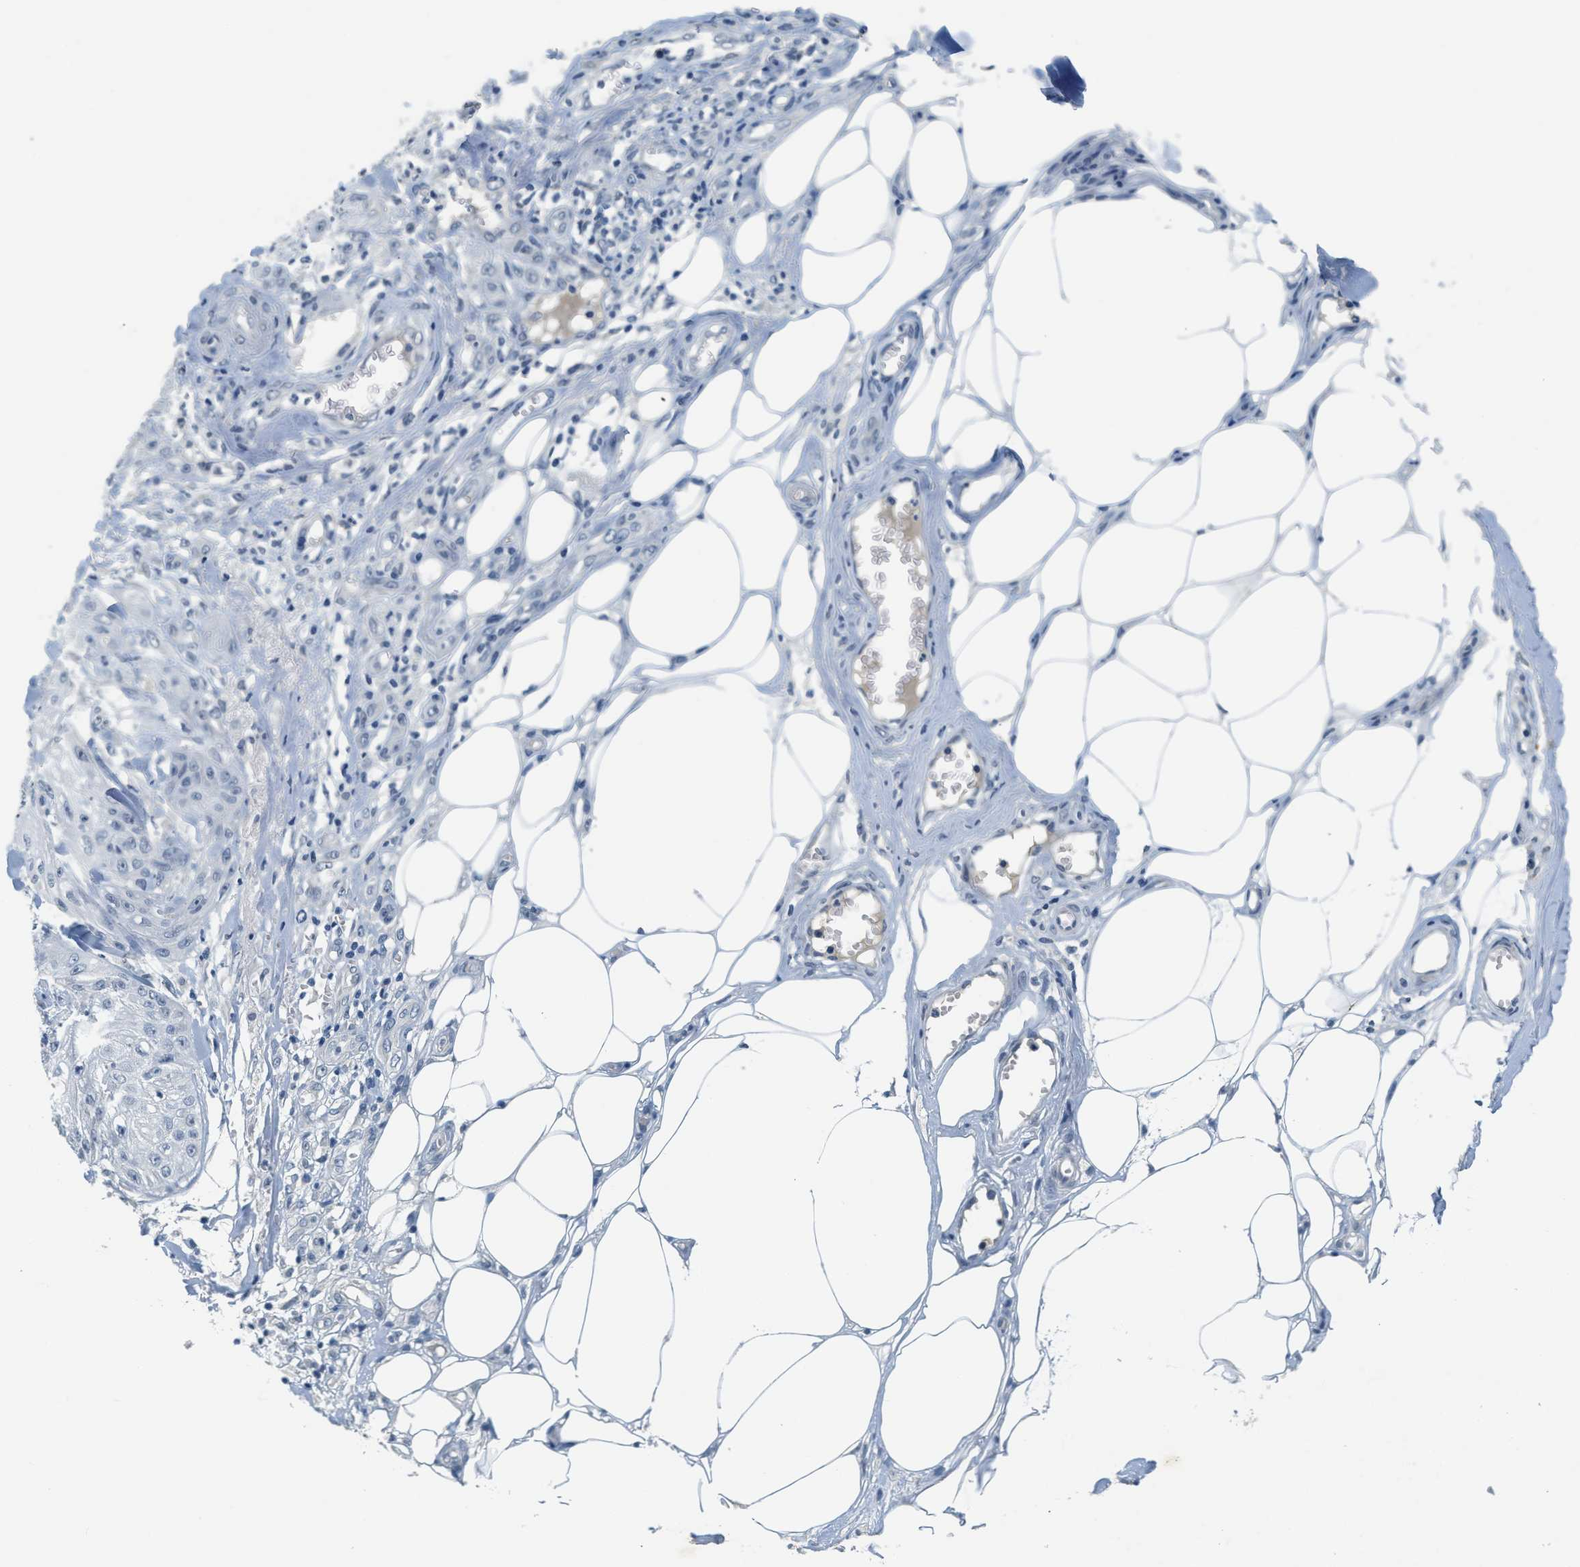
{"staining": {"intensity": "negative", "quantity": "none", "location": "none"}, "tissue": "skin cancer", "cell_type": "Tumor cells", "image_type": "cancer", "snomed": [{"axis": "morphology", "description": "Squamous cell carcinoma, NOS"}, {"axis": "topography", "description": "Skin"}], "caption": "Immunohistochemistry micrograph of neoplastic tissue: skin cancer (squamous cell carcinoma) stained with DAB exhibits no significant protein positivity in tumor cells.", "gene": "MZF1", "patient": {"sex": "male", "age": 74}}